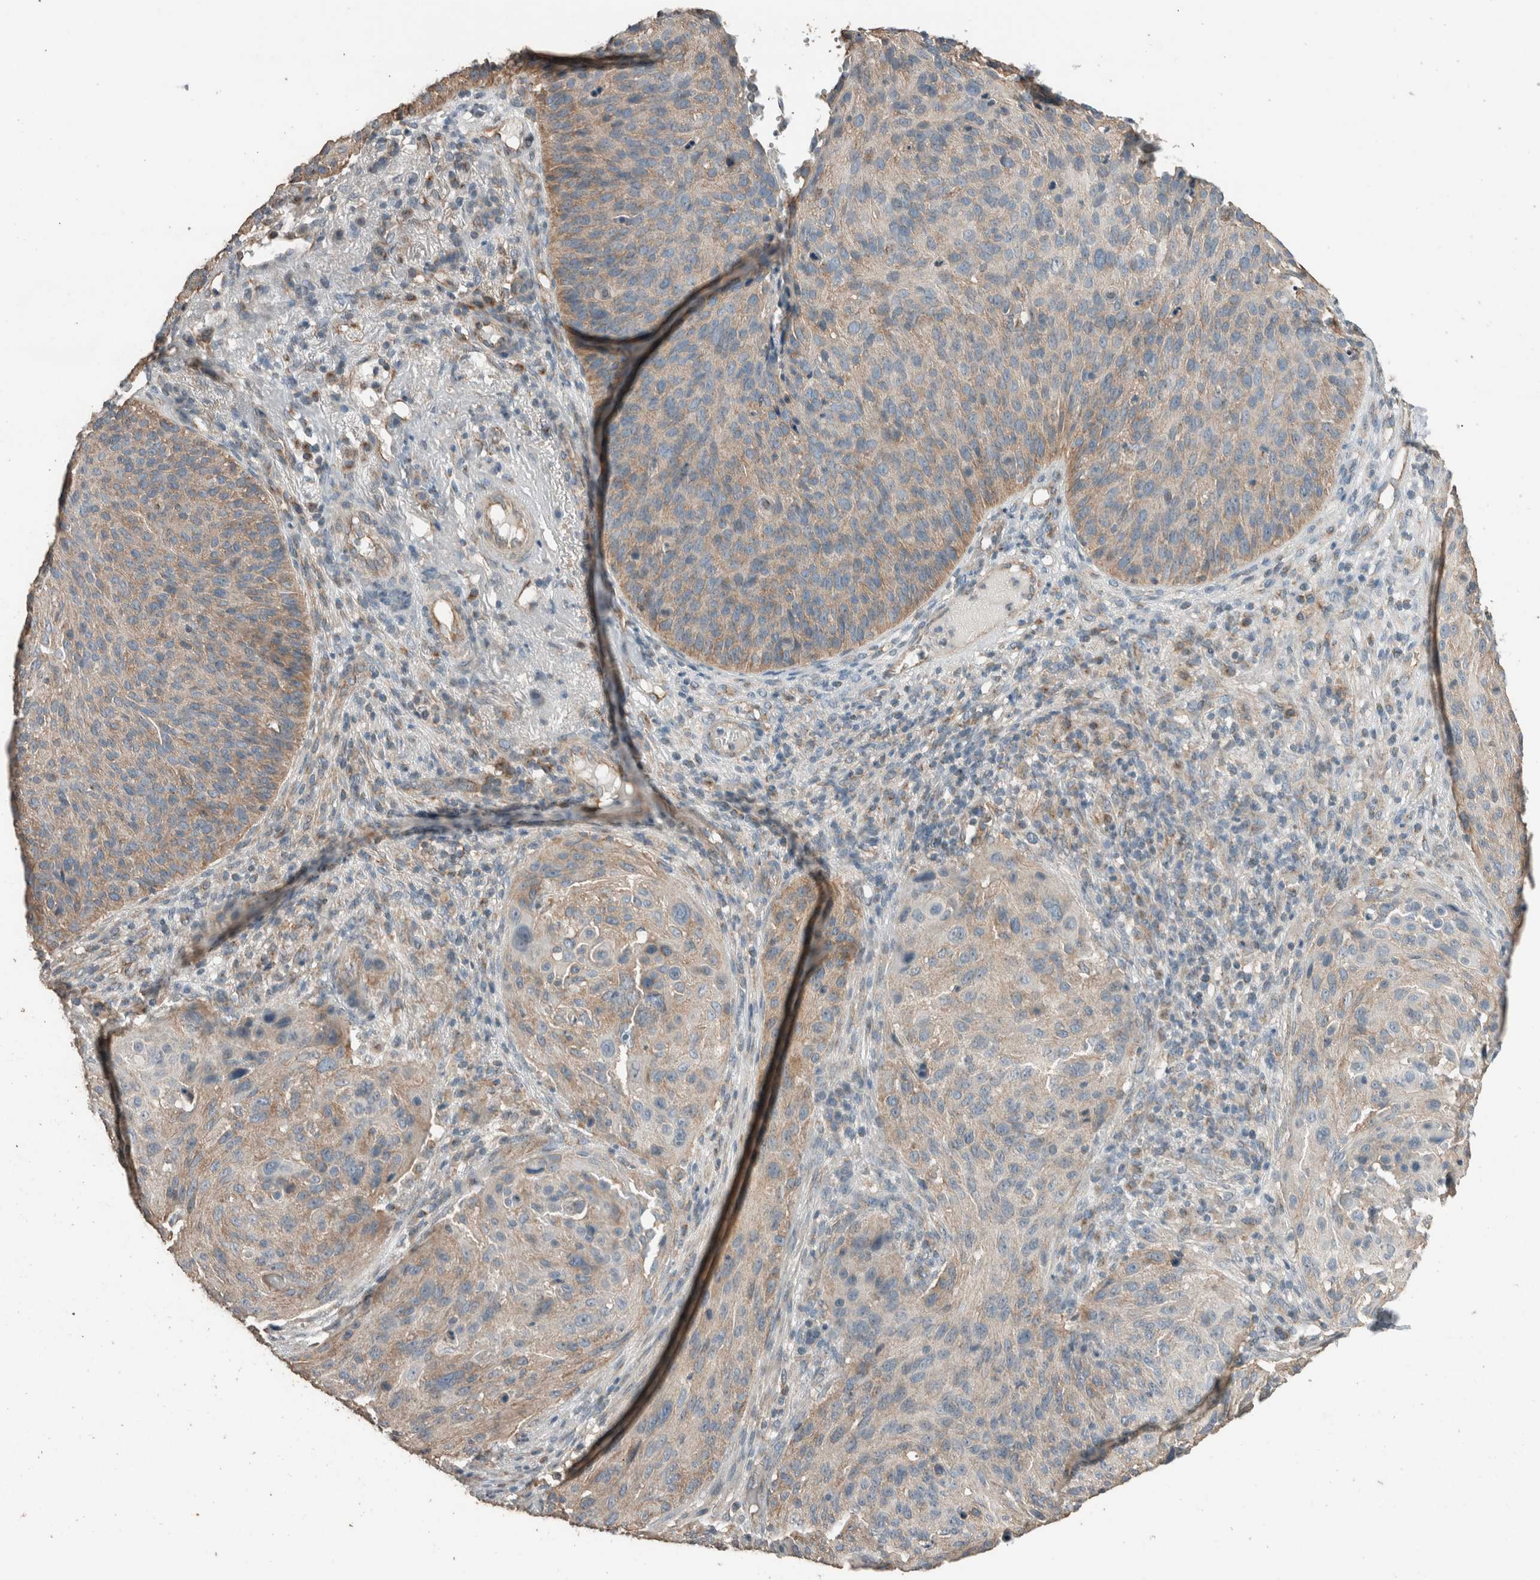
{"staining": {"intensity": "weak", "quantity": "25%-75%", "location": "cytoplasmic/membranous"}, "tissue": "cervical cancer", "cell_type": "Tumor cells", "image_type": "cancer", "snomed": [{"axis": "morphology", "description": "Squamous cell carcinoma, NOS"}, {"axis": "topography", "description": "Cervix"}], "caption": "A micrograph of human cervical cancer (squamous cell carcinoma) stained for a protein displays weak cytoplasmic/membranous brown staining in tumor cells.", "gene": "ACVR2B", "patient": {"sex": "female", "age": 74}}